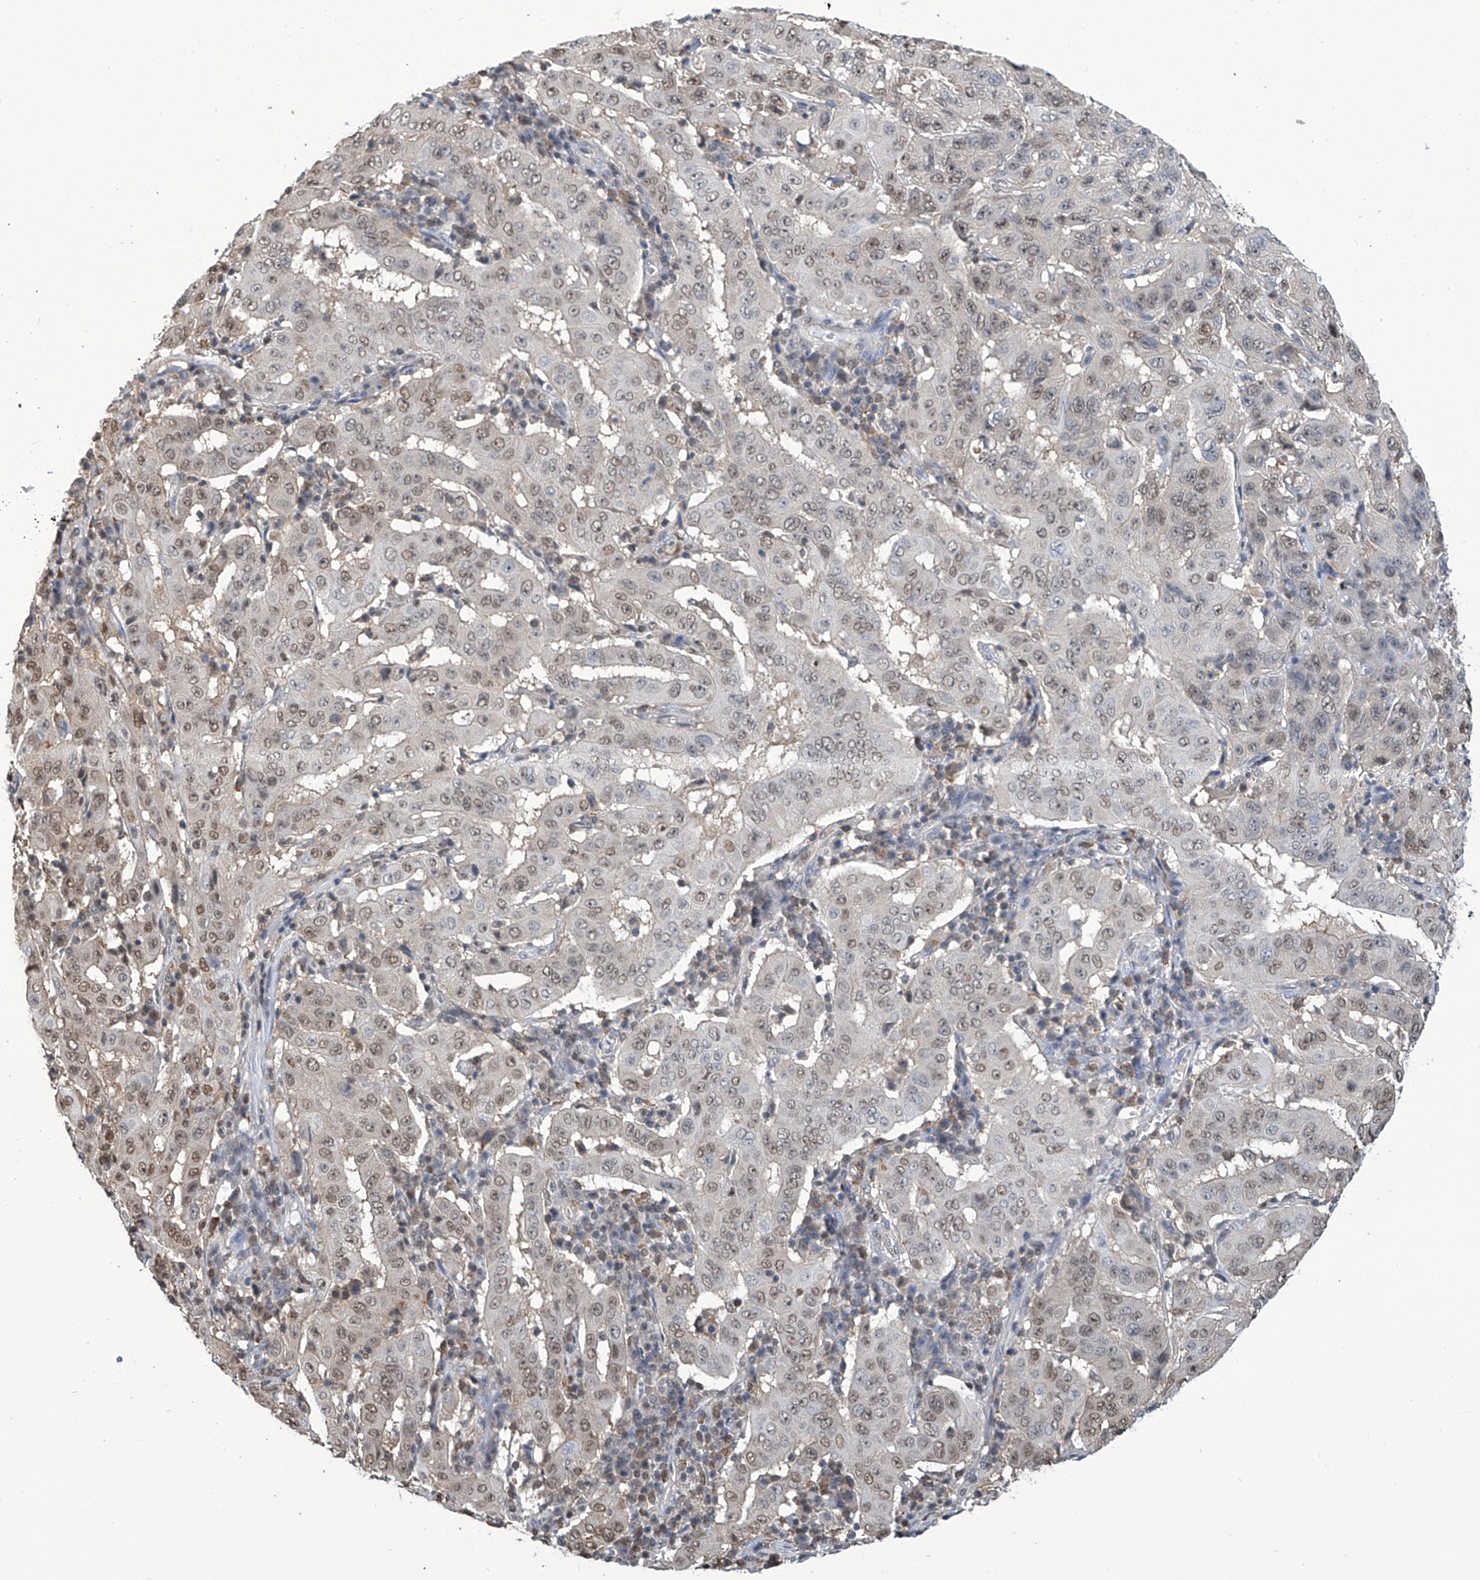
{"staining": {"intensity": "weak", "quantity": ">75%", "location": "nuclear"}, "tissue": "pancreatic cancer", "cell_type": "Tumor cells", "image_type": "cancer", "snomed": [{"axis": "morphology", "description": "Adenocarcinoma, NOS"}, {"axis": "topography", "description": "Pancreas"}], "caption": "Immunohistochemistry histopathology image of neoplastic tissue: human pancreatic cancer (adenocarcinoma) stained using IHC displays low levels of weak protein expression localized specifically in the nuclear of tumor cells, appearing as a nuclear brown color.", "gene": "SREBF2", "patient": {"sex": "male", "age": 63}}